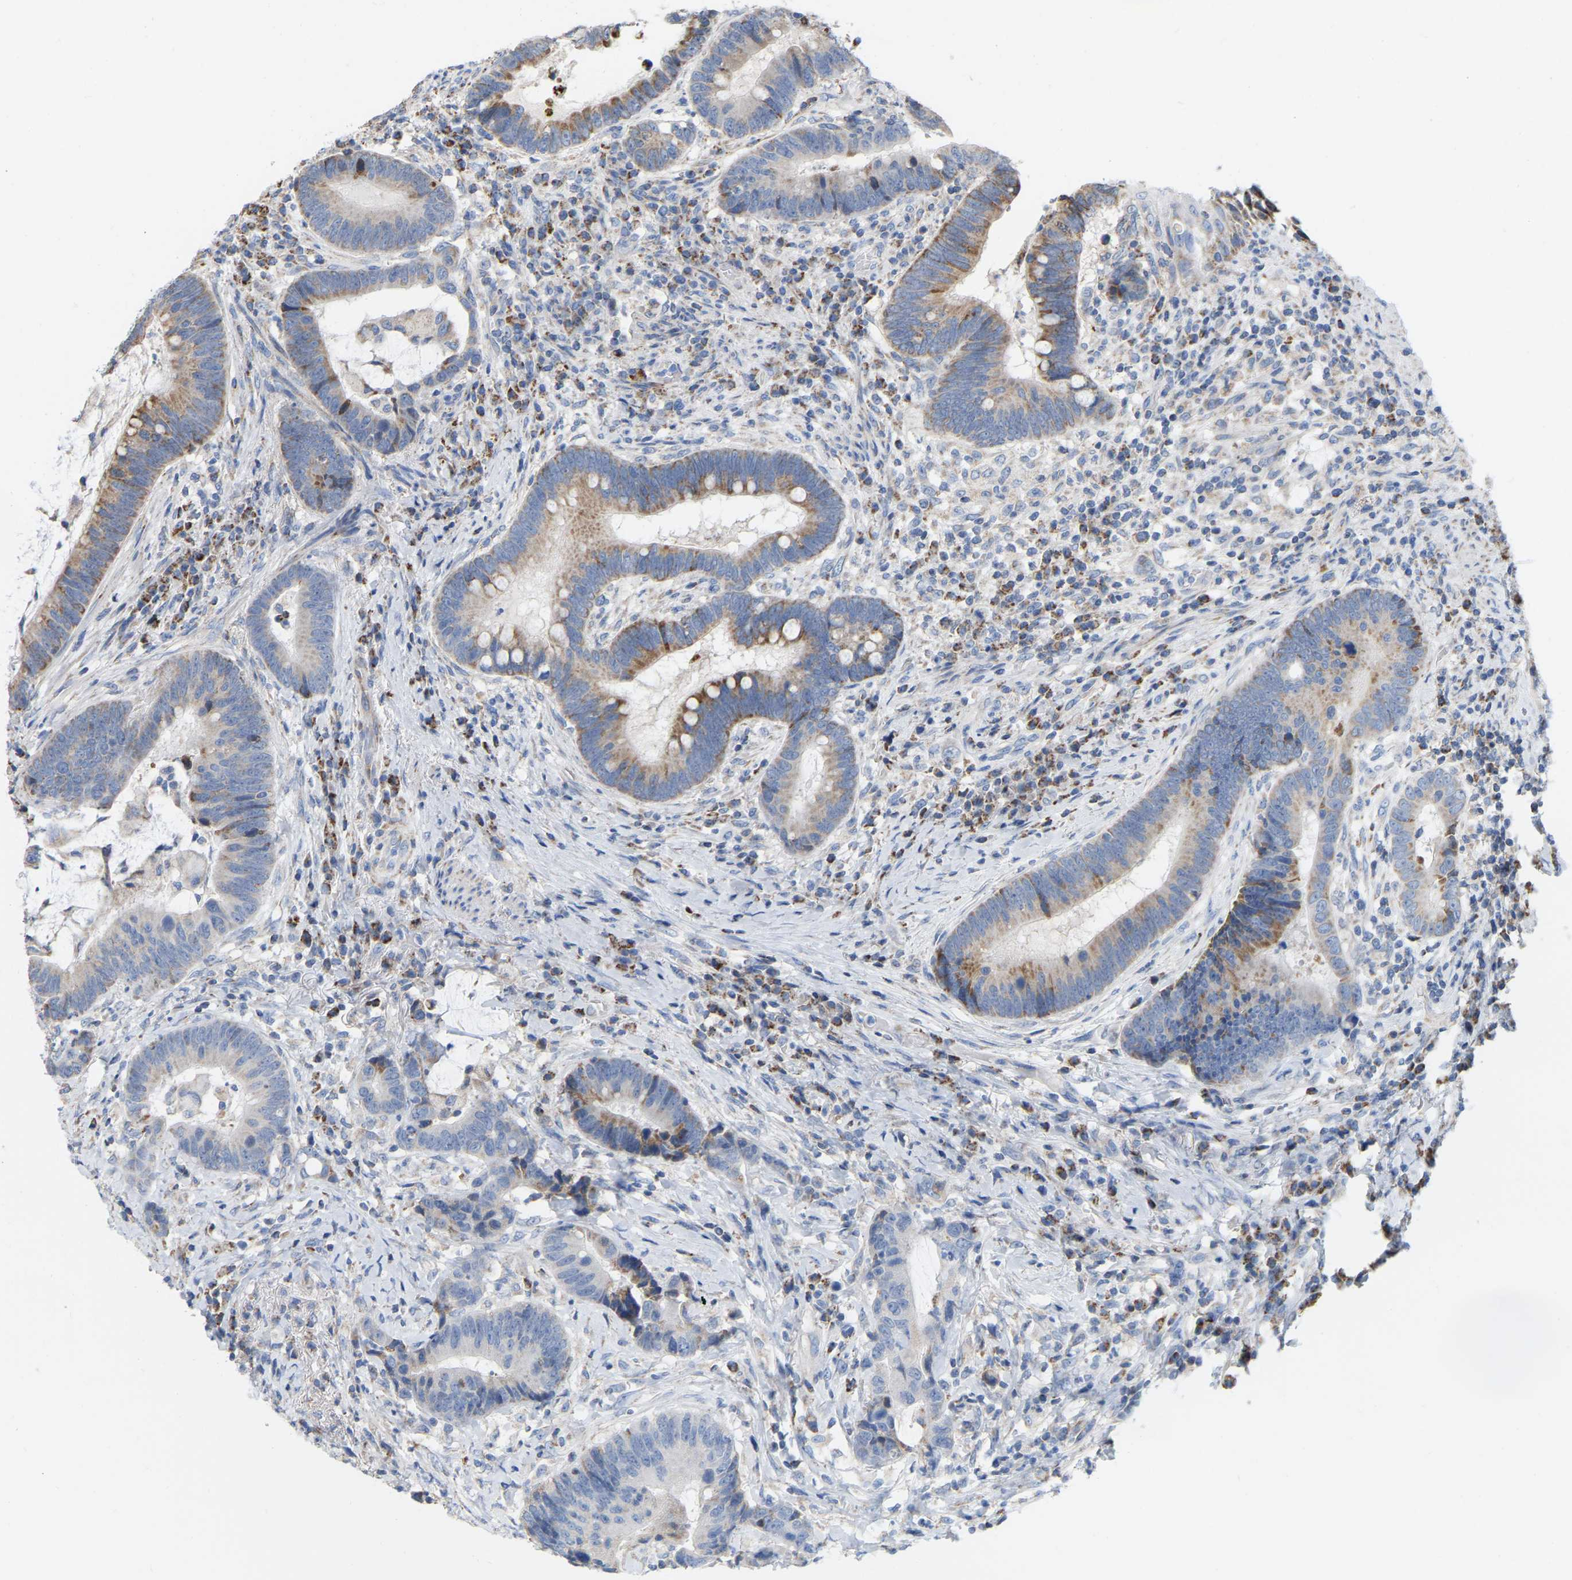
{"staining": {"intensity": "moderate", "quantity": "25%-75%", "location": "cytoplasmic/membranous"}, "tissue": "colorectal cancer", "cell_type": "Tumor cells", "image_type": "cancer", "snomed": [{"axis": "morphology", "description": "Adenocarcinoma, NOS"}, {"axis": "topography", "description": "Rectum"}, {"axis": "topography", "description": "Anal"}], "caption": "A histopathology image of colorectal adenocarcinoma stained for a protein demonstrates moderate cytoplasmic/membranous brown staining in tumor cells. Ihc stains the protein in brown and the nuclei are stained blue.", "gene": "CBLB", "patient": {"sex": "female", "age": 89}}